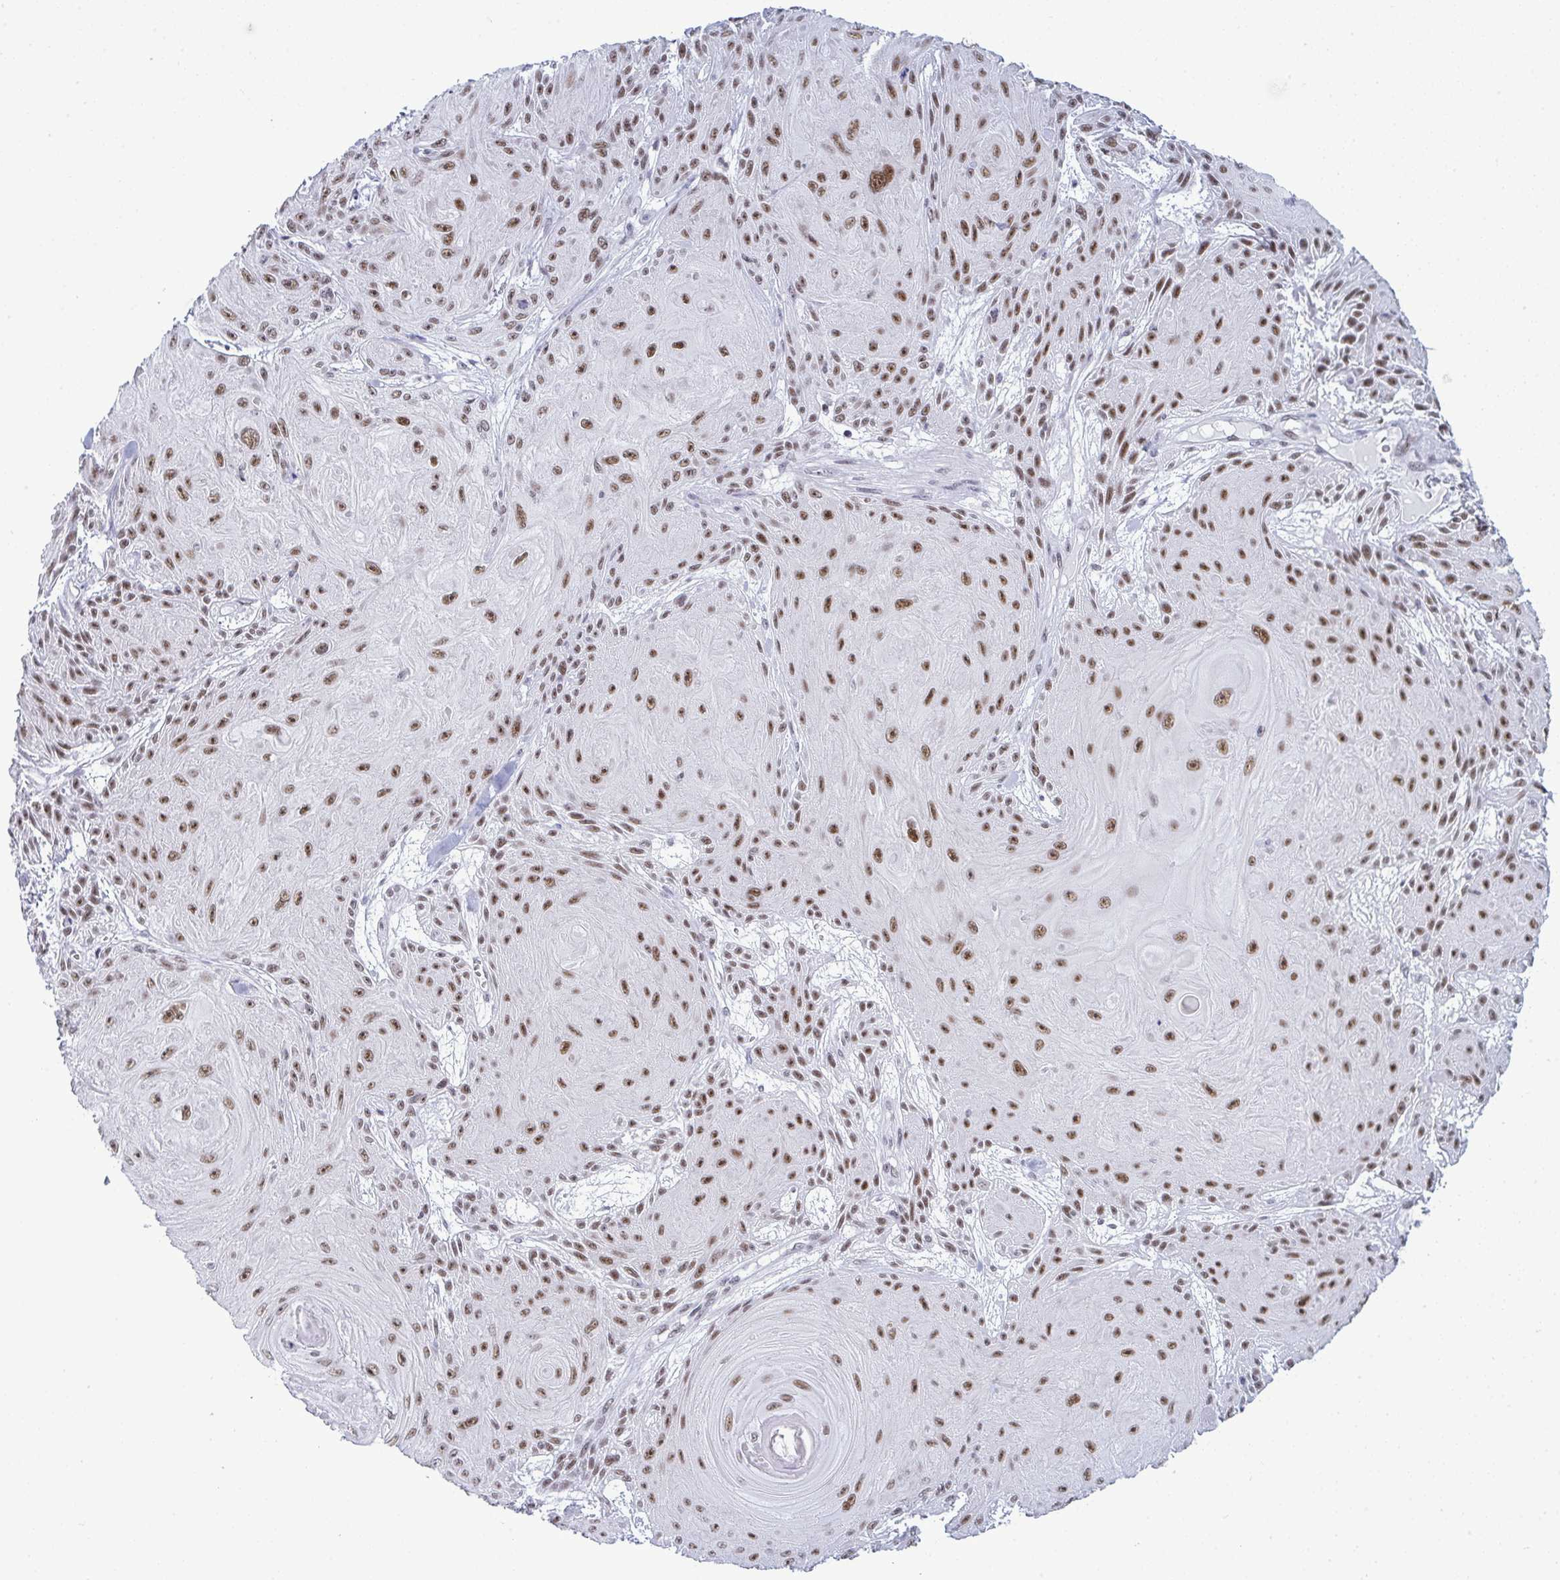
{"staining": {"intensity": "moderate", "quantity": ">75%", "location": "nuclear"}, "tissue": "skin cancer", "cell_type": "Tumor cells", "image_type": "cancer", "snomed": [{"axis": "morphology", "description": "Squamous cell carcinoma, NOS"}, {"axis": "topography", "description": "Skin"}], "caption": "Skin cancer (squamous cell carcinoma) stained with immunohistochemistry displays moderate nuclear staining in approximately >75% of tumor cells.", "gene": "PPP1R10", "patient": {"sex": "male", "age": 88}}